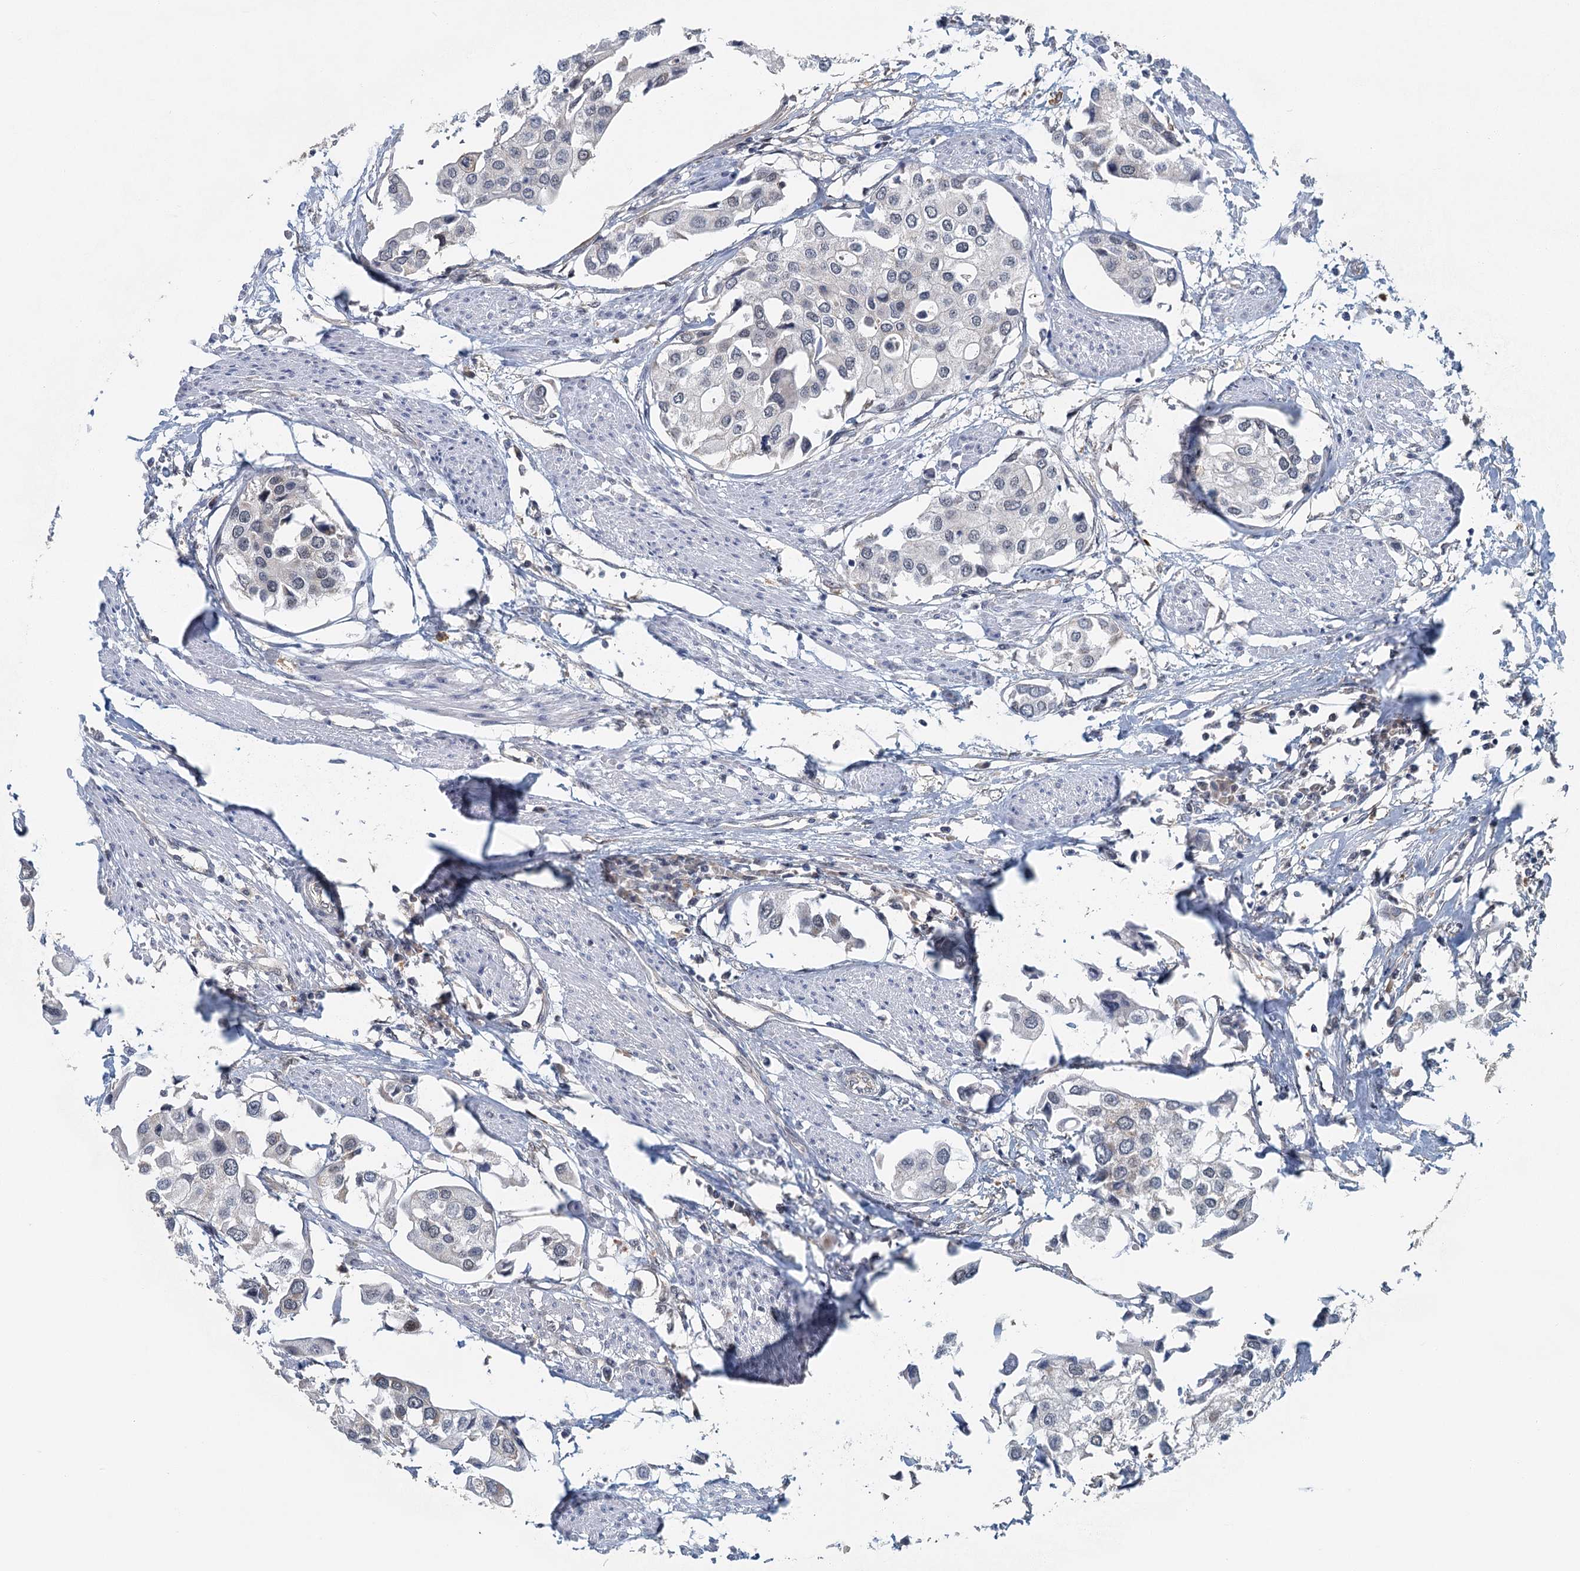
{"staining": {"intensity": "negative", "quantity": "none", "location": "none"}, "tissue": "urothelial cancer", "cell_type": "Tumor cells", "image_type": "cancer", "snomed": [{"axis": "morphology", "description": "Urothelial carcinoma, High grade"}, {"axis": "topography", "description": "Urinary bladder"}], "caption": "Tumor cells are negative for protein expression in human urothelial cancer.", "gene": "TAS2R42", "patient": {"sex": "male", "age": 64}}